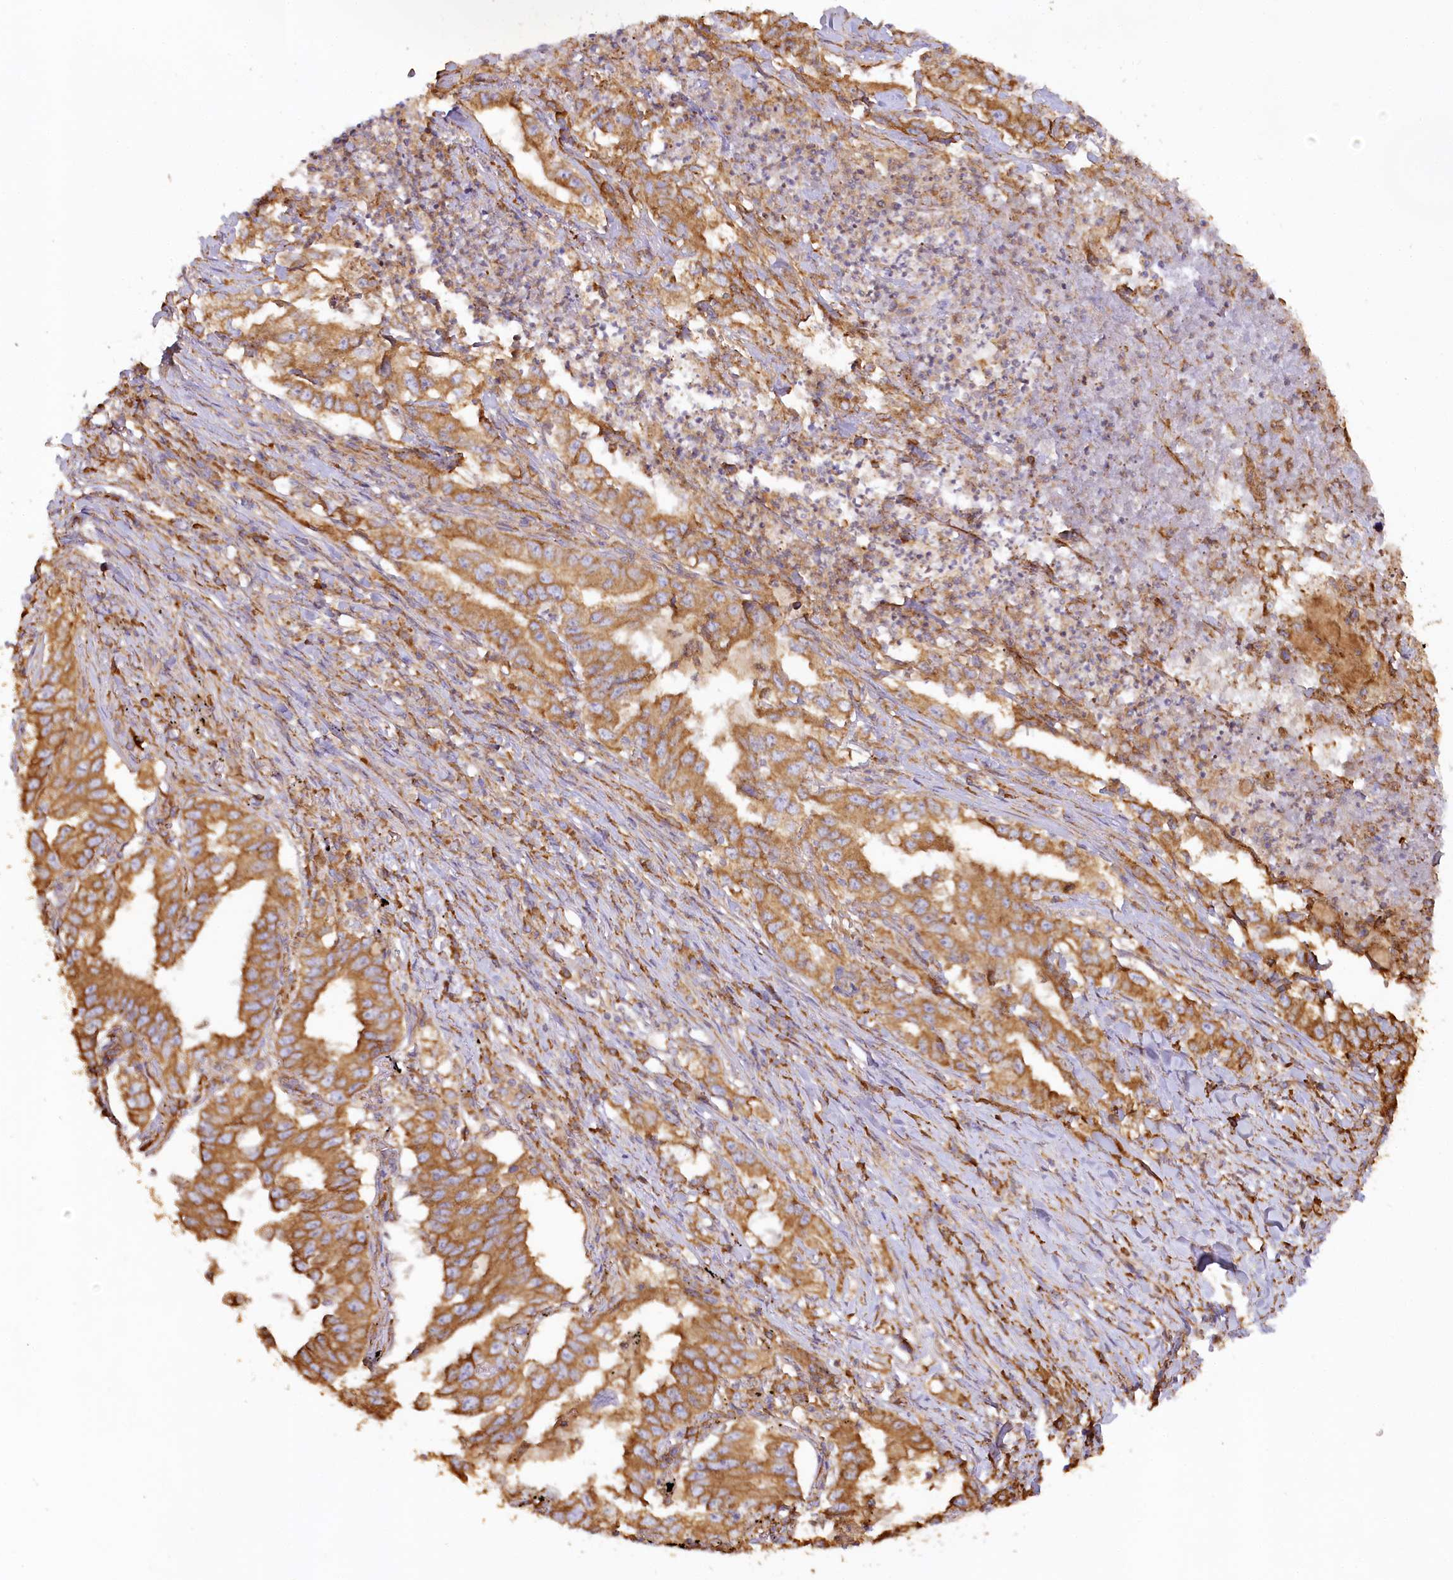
{"staining": {"intensity": "moderate", "quantity": ">75%", "location": "cytoplasmic/membranous"}, "tissue": "lung cancer", "cell_type": "Tumor cells", "image_type": "cancer", "snomed": [{"axis": "morphology", "description": "Adenocarcinoma, NOS"}, {"axis": "topography", "description": "Lung"}], "caption": "High-power microscopy captured an IHC photomicrograph of adenocarcinoma (lung), revealing moderate cytoplasmic/membranous positivity in about >75% of tumor cells. The protein of interest is stained brown, and the nuclei are stained in blue (DAB (3,3'-diaminobenzidine) IHC with brightfield microscopy, high magnification).", "gene": "ACAP2", "patient": {"sex": "female", "age": 51}}